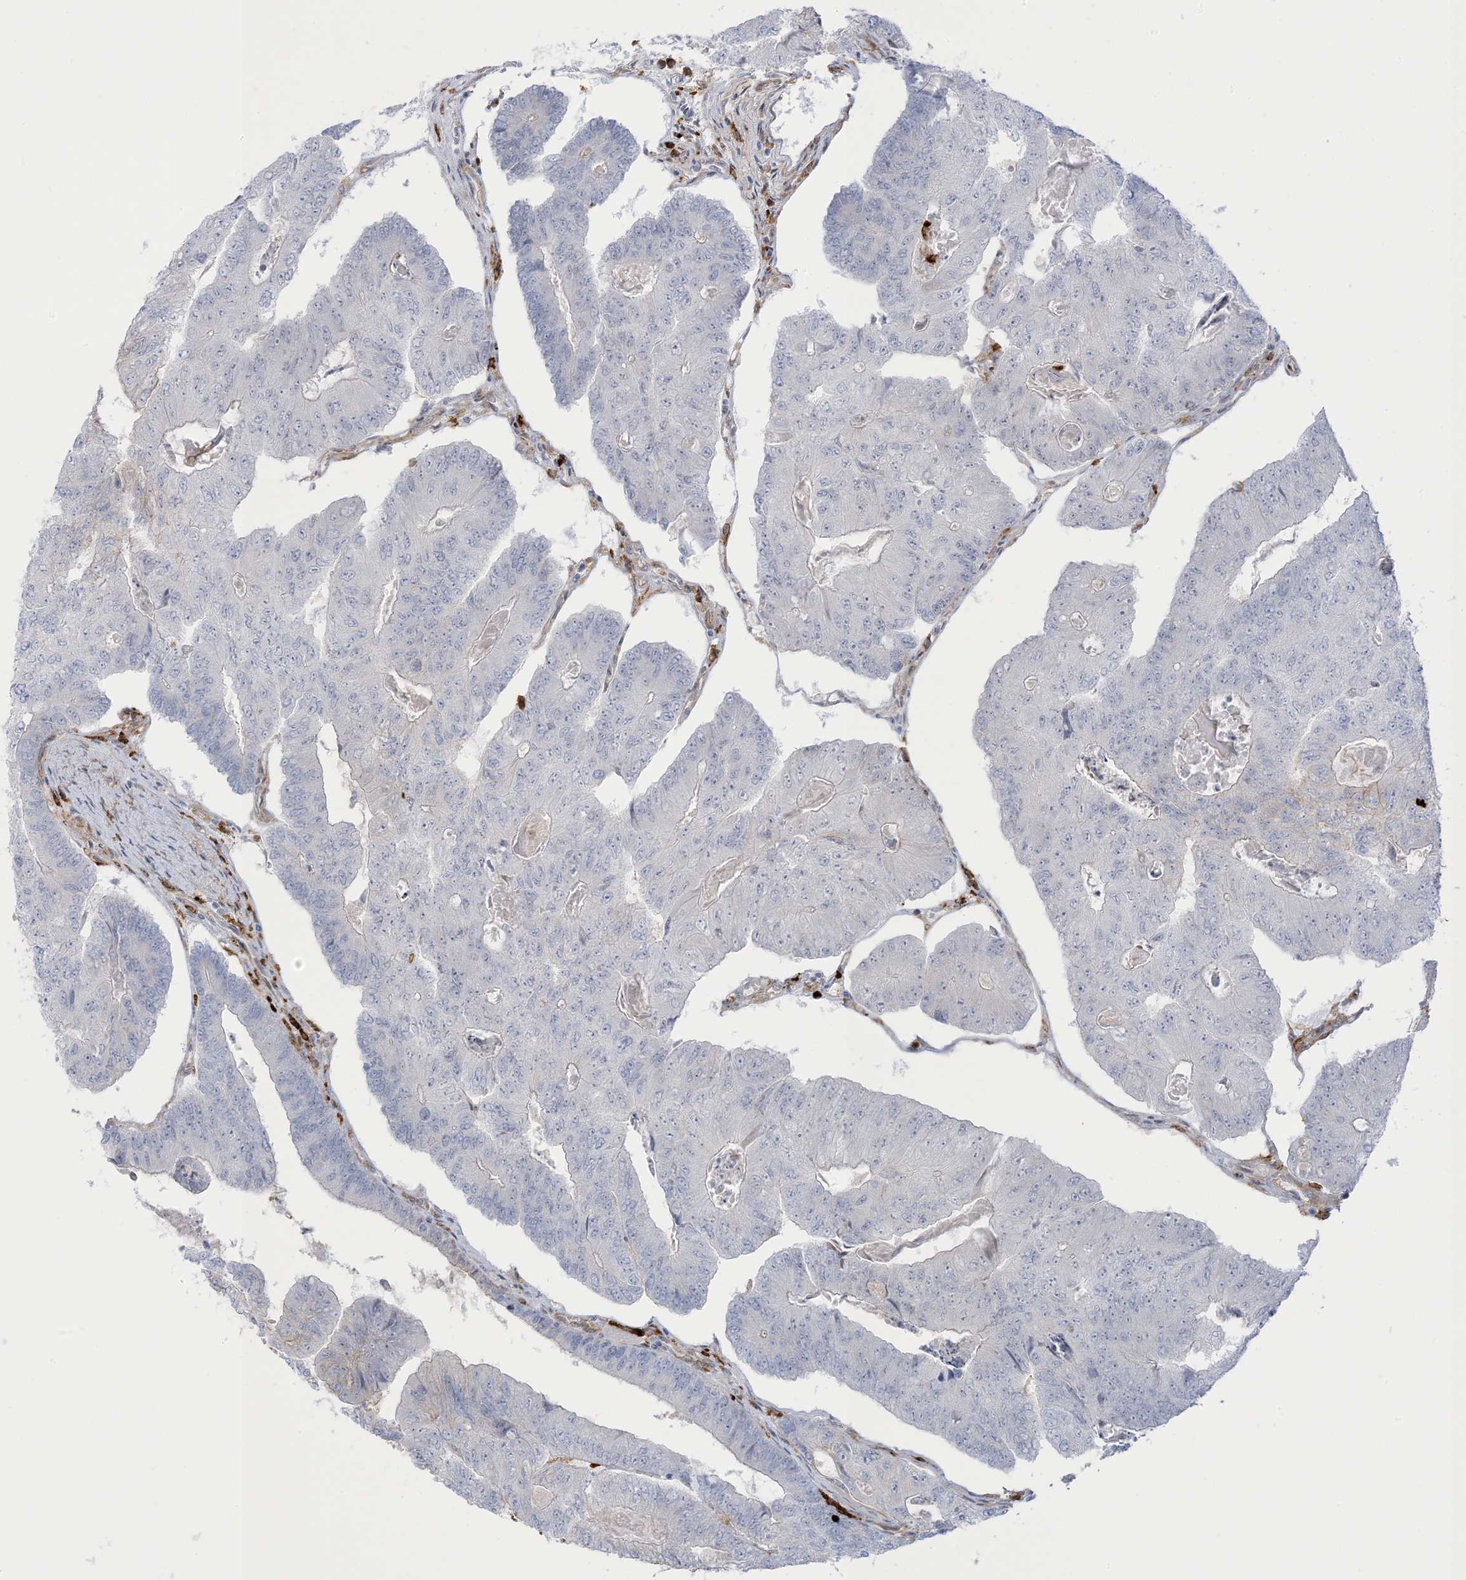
{"staining": {"intensity": "moderate", "quantity": "<25%", "location": "cytoplasmic/membranous"}, "tissue": "colorectal cancer", "cell_type": "Tumor cells", "image_type": "cancer", "snomed": [{"axis": "morphology", "description": "Adenocarcinoma, NOS"}, {"axis": "topography", "description": "Colon"}], "caption": "High-magnification brightfield microscopy of colorectal cancer (adenocarcinoma) stained with DAB (brown) and counterstained with hematoxylin (blue). tumor cells exhibit moderate cytoplasmic/membranous staining is present in about<25% of cells.", "gene": "ICMT", "patient": {"sex": "female", "age": 67}}